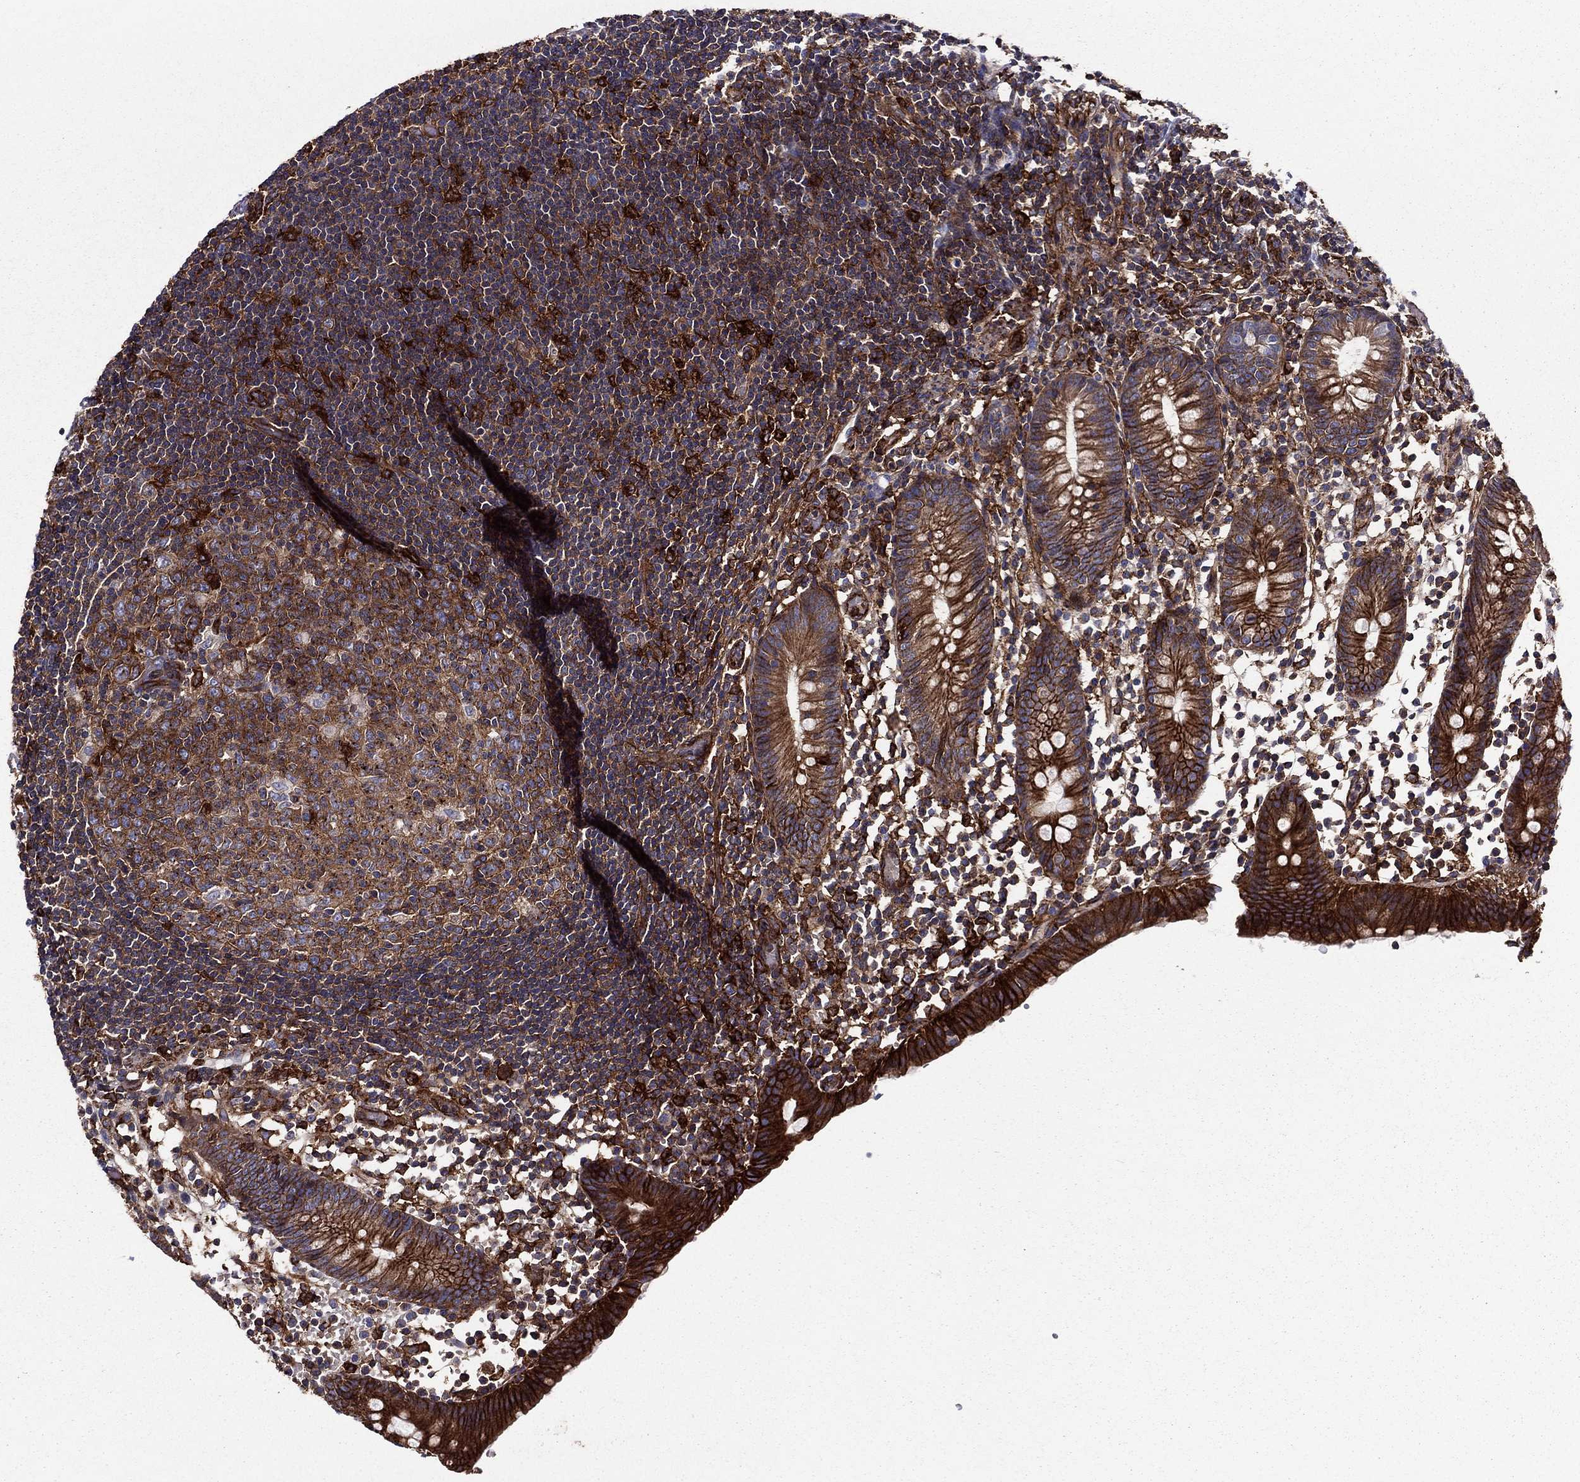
{"staining": {"intensity": "strong", "quantity": ">75%", "location": "cytoplasmic/membranous"}, "tissue": "appendix", "cell_type": "Glandular cells", "image_type": "normal", "snomed": [{"axis": "morphology", "description": "Normal tissue, NOS"}, {"axis": "topography", "description": "Appendix"}], "caption": "DAB (3,3'-diaminobenzidine) immunohistochemical staining of normal human appendix displays strong cytoplasmic/membranous protein positivity in about >75% of glandular cells.", "gene": "EHBP1L1", "patient": {"sex": "female", "age": 40}}